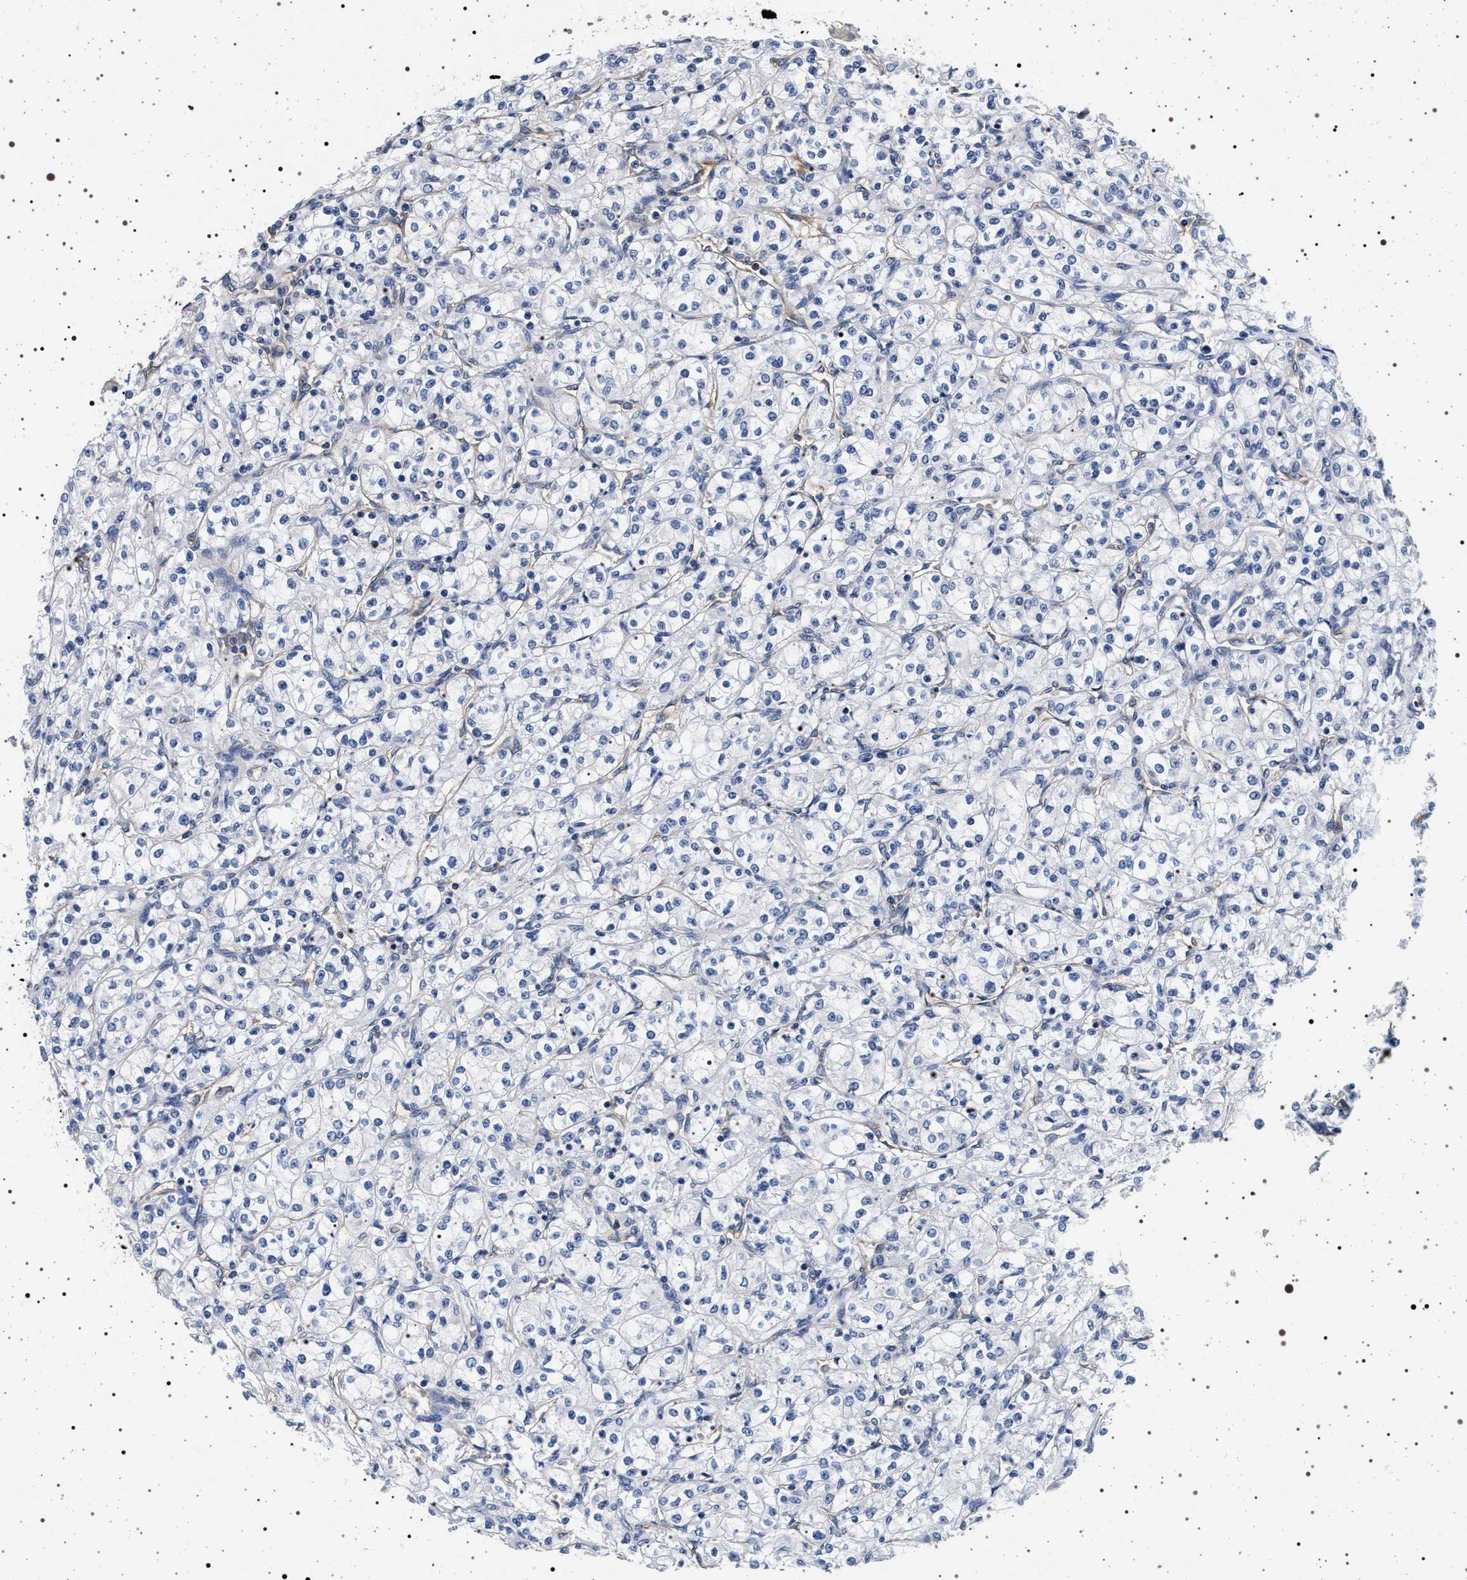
{"staining": {"intensity": "negative", "quantity": "none", "location": "none"}, "tissue": "renal cancer", "cell_type": "Tumor cells", "image_type": "cancer", "snomed": [{"axis": "morphology", "description": "Adenocarcinoma, NOS"}, {"axis": "topography", "description": "Kidney"}], "caption": "Immunohistochemistry (IHC) image of renal cancer stained for a protein (brown), which reveals no positivity in tumor cells. (Immunohistochemistry, brightfield microscopy, high magnification).", "gene": "HSD17B1", "patient": {"sex": "male", "age": 77}}